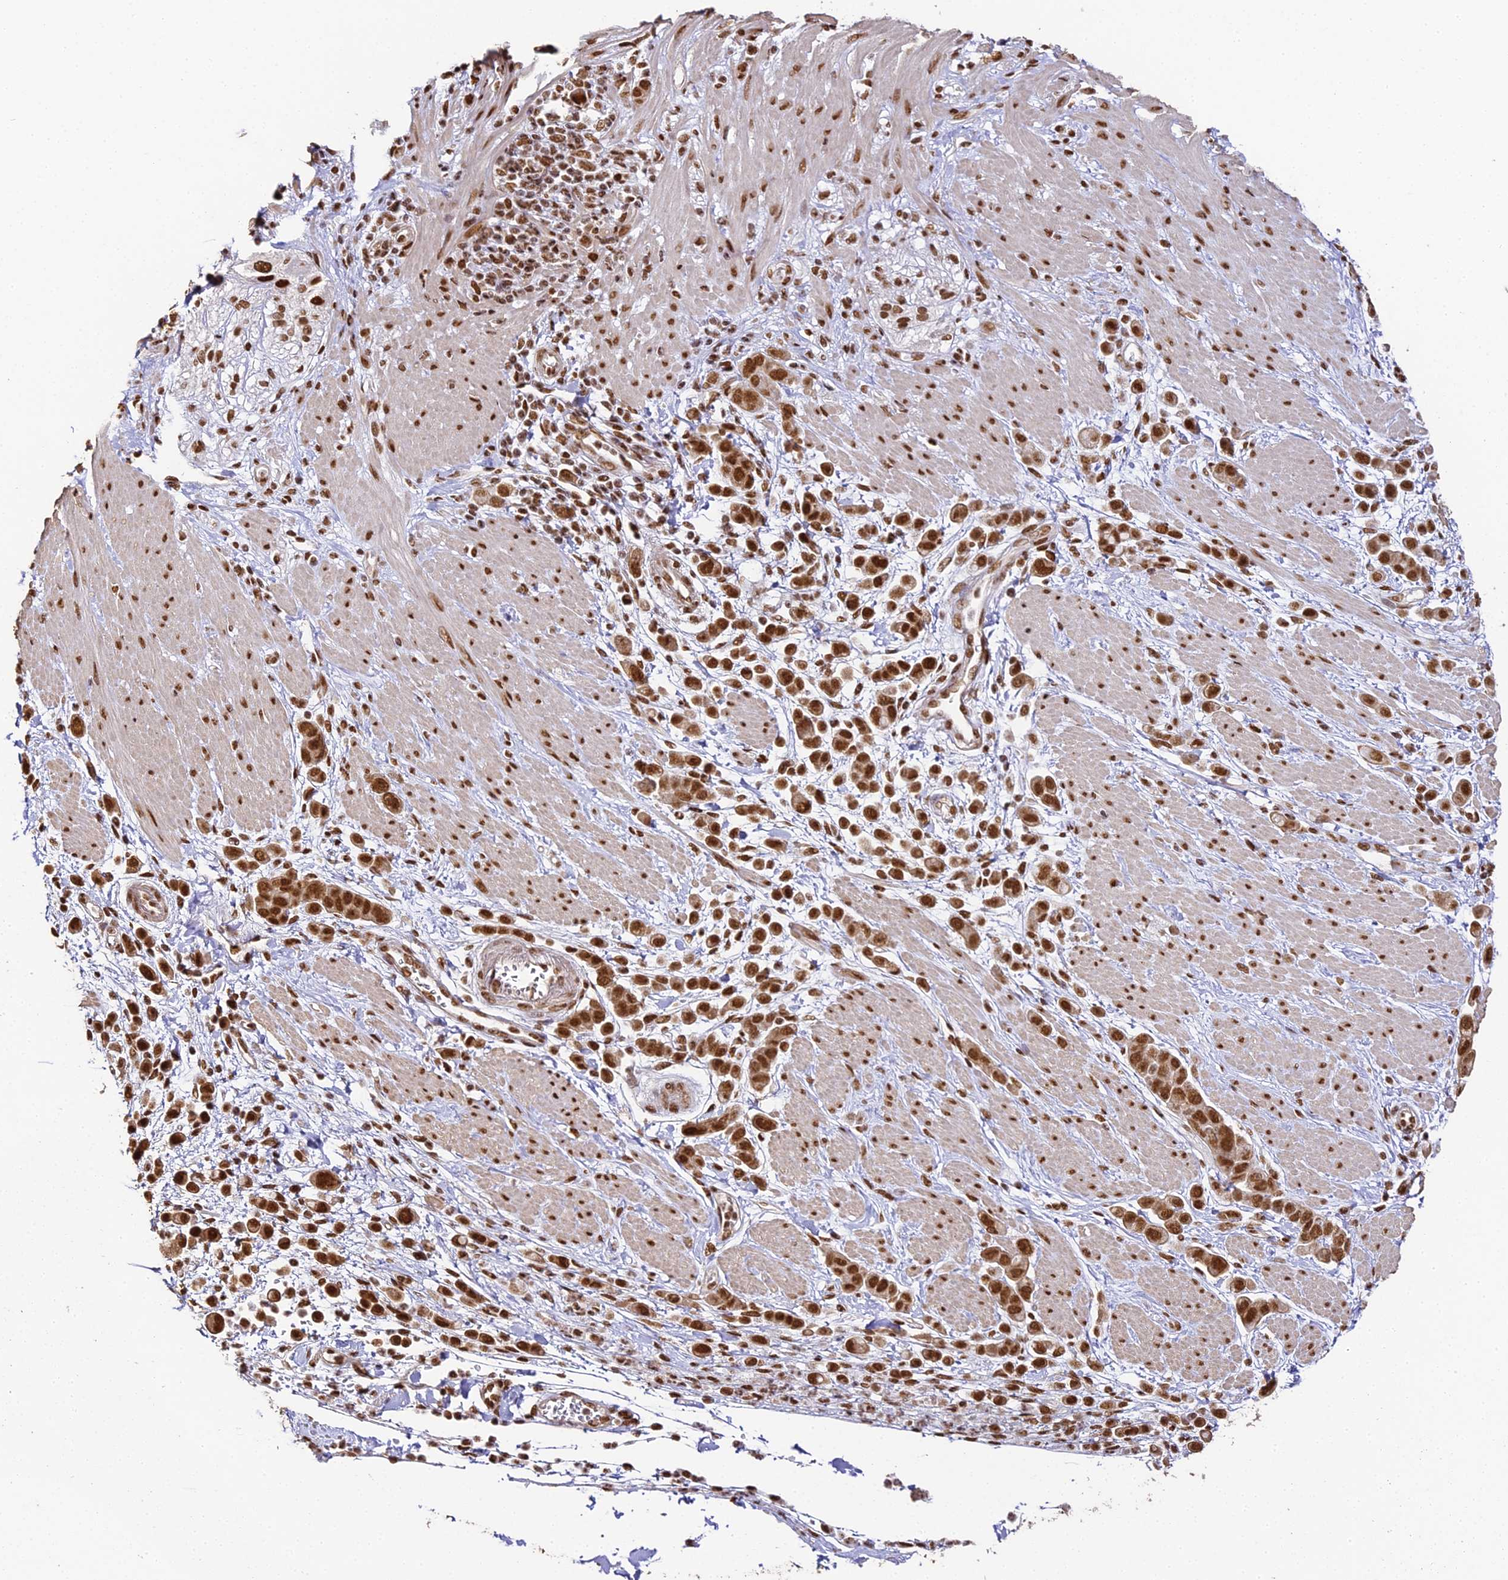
{"staining": {"intensity": "strong", "quantity": ">75%", "location": "cytoplasmic/membranous,nuclear"}, "tissue": "pancreatic cancer", "cell_type": "Tumor cells", "image_type": "cancer", "snomed": [{"axis": "morphology", "description": "Normal tissue, NOS"}, {"axis": "morphology", "description": "Adenocarcinoma, NOS"}, {"axis": "topography", "description": "Pancreas"}], "caption": "The immunohistochemical stain shows strong cytoplasmic/membranous and nuclear expression in tumor cells of pancreatic cancer (adenocarcinoma) tissue. Immunohistochemistry stains the protein of interest in brown and the nuclei are stained blue.", "gene": "HNRNPA1", "patient": {"sex": "female", "age": 64}}